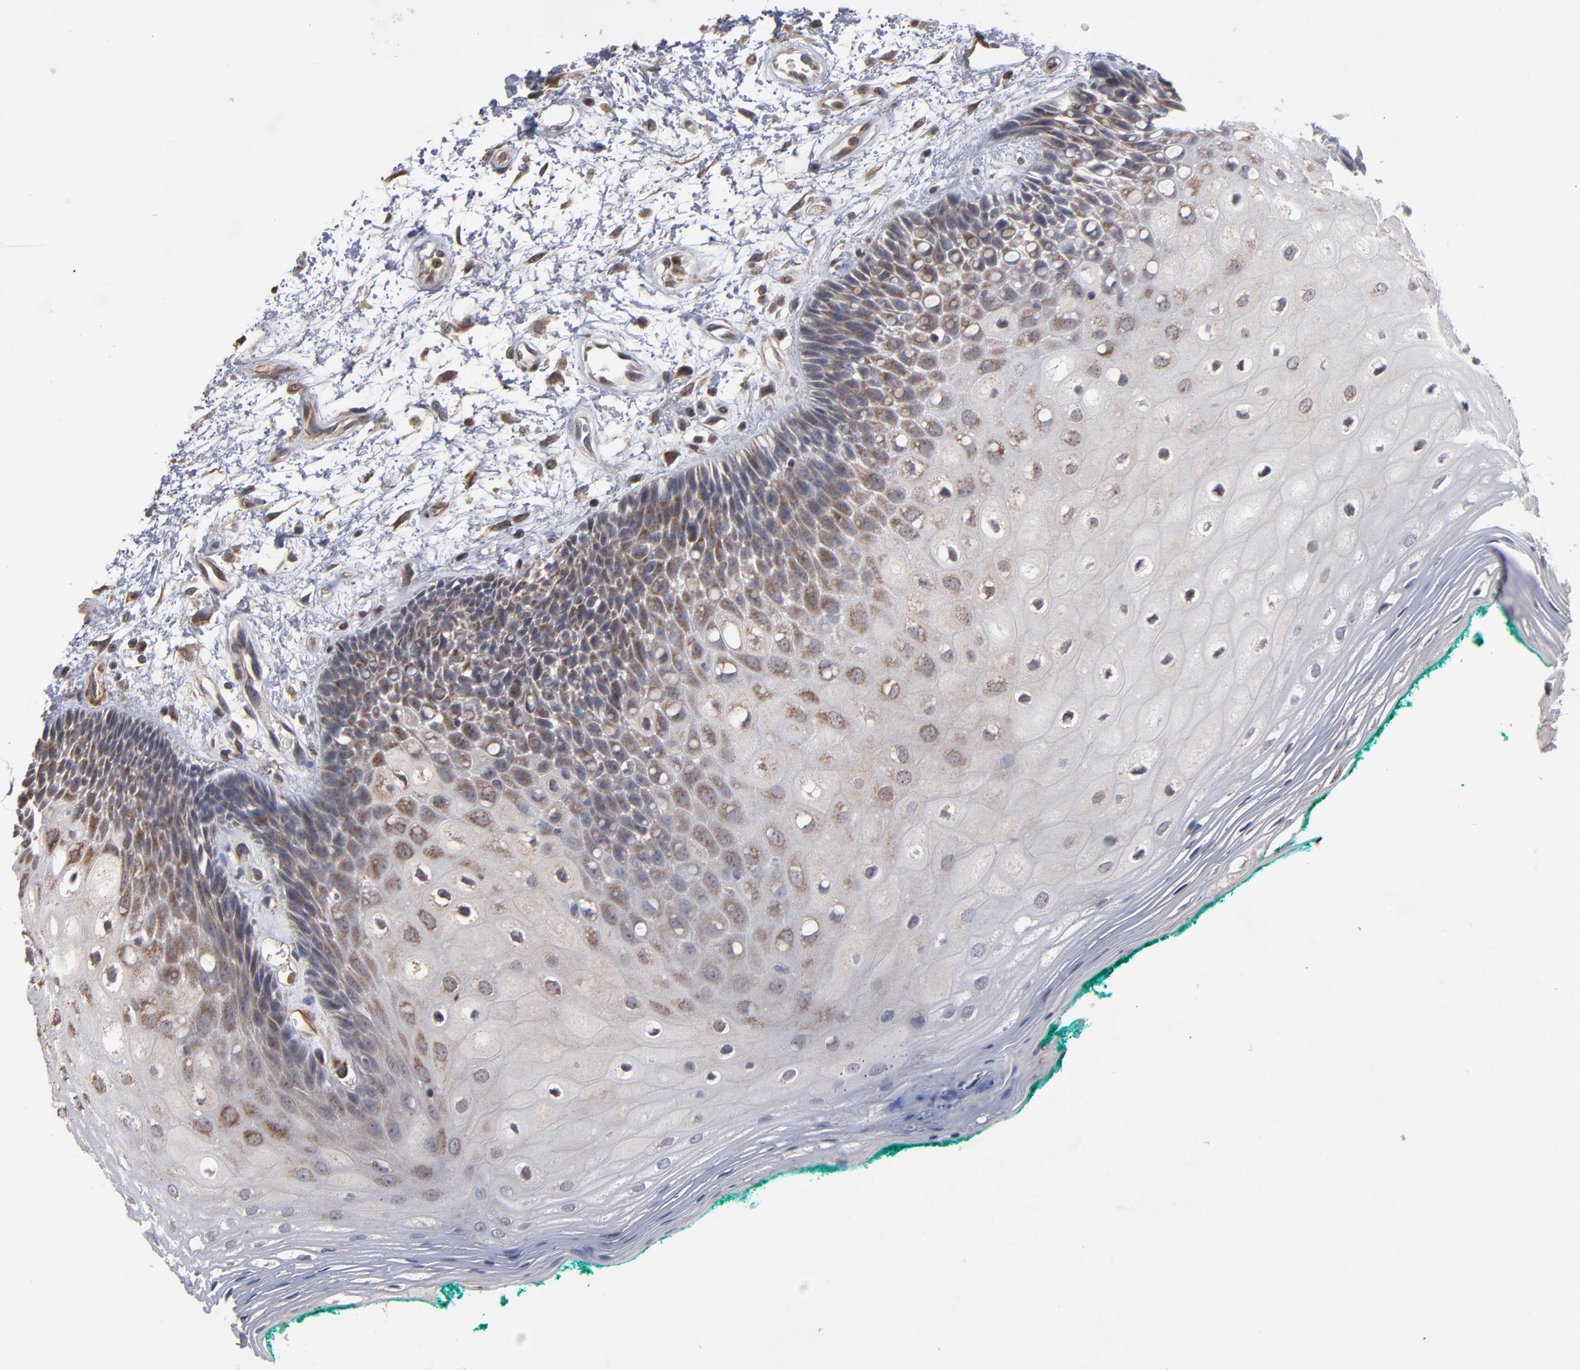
{"staining": {"intensity": "moderate", "quantity": "25%-75%", "location": "cytoplasmic/membranous"}, "tissue": "oral mucosa", "cell_type": "Squamous epithelial cells", "image_type": "normal", "snomed": [{"axis": "morphology", "description": "Normal tissue, NOS"}, {"axis": "morphology", "description": "Squamous cell carcinoma, NOS"}, {"axis": "topography", "description": "Skeletal muscle"}, {"axis": "topography", "description": "Oral tissue"}, {"axis": "topography", "description": "Head-Neck"}], "caption": "A histopathology image showing moderate cytoplasmic/membranous positivity in about 25%-75% of squamous epithelial cells in unremarkable oral mucosa, as visualized by brown immunohistochemical staining.", "gene": "MIPOL1", "patient": {"sex": "female", "age": 84}}